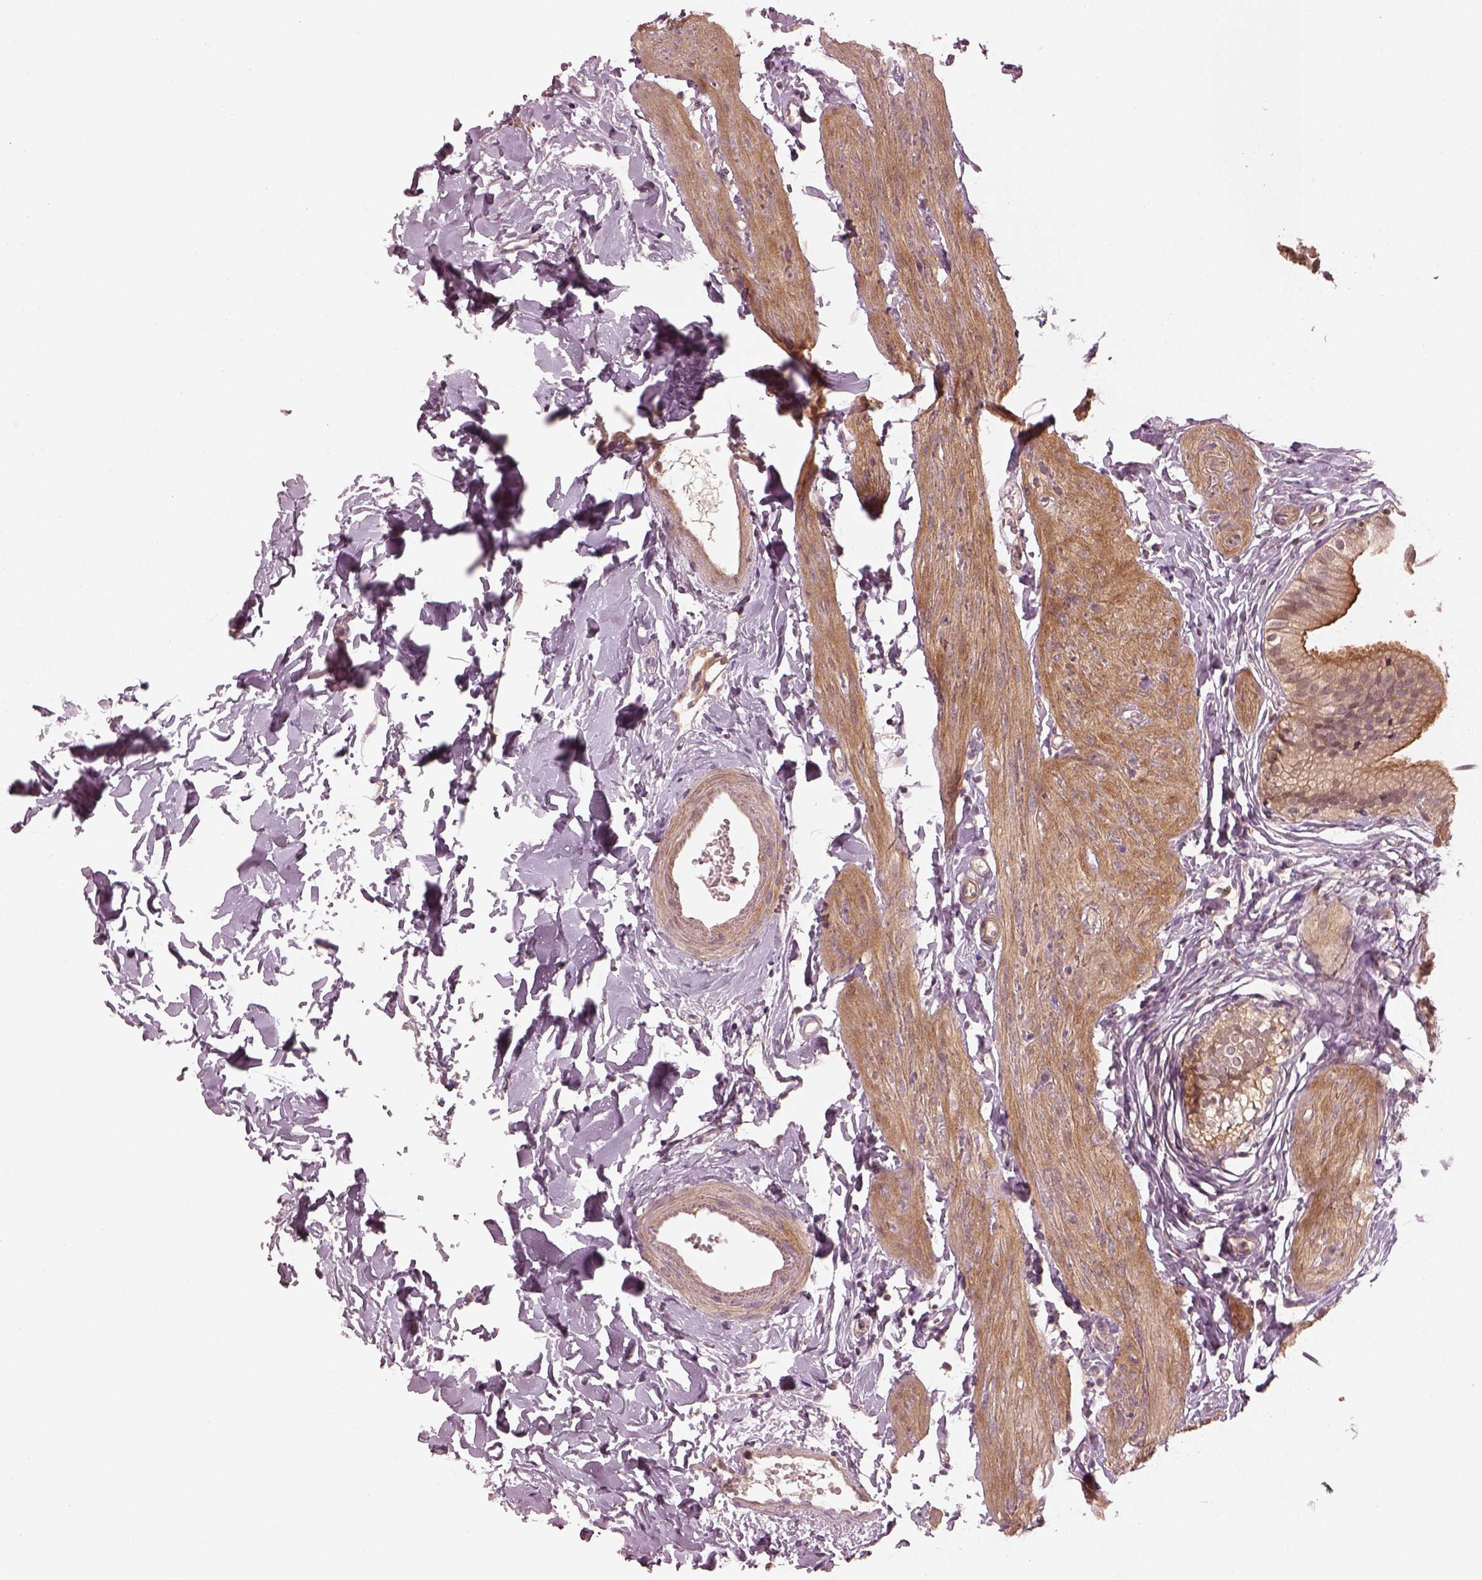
{"staining": {"intensity": "strong", "quantity": ">75%", "location": "cytoplasmic/membranous"}, "tissue": "gallbladder", "cell_type": "Glandular cells", "image_type": "normal", "snomed": [{"axis": "morphology", "description": "Normal tissue, NOS"}, {"axis": "topography", "description": "Gallbladder"}], "caption": "High-power microscopy captured an immunohistochemistry (IHC) histopathology image of normal gallbladder, revealing strong cytoplasmic/membranous staining in approximately >75% of glandular cells.", "gene": "FAM107B", "patient": {"sex": "female", "age": 47}}